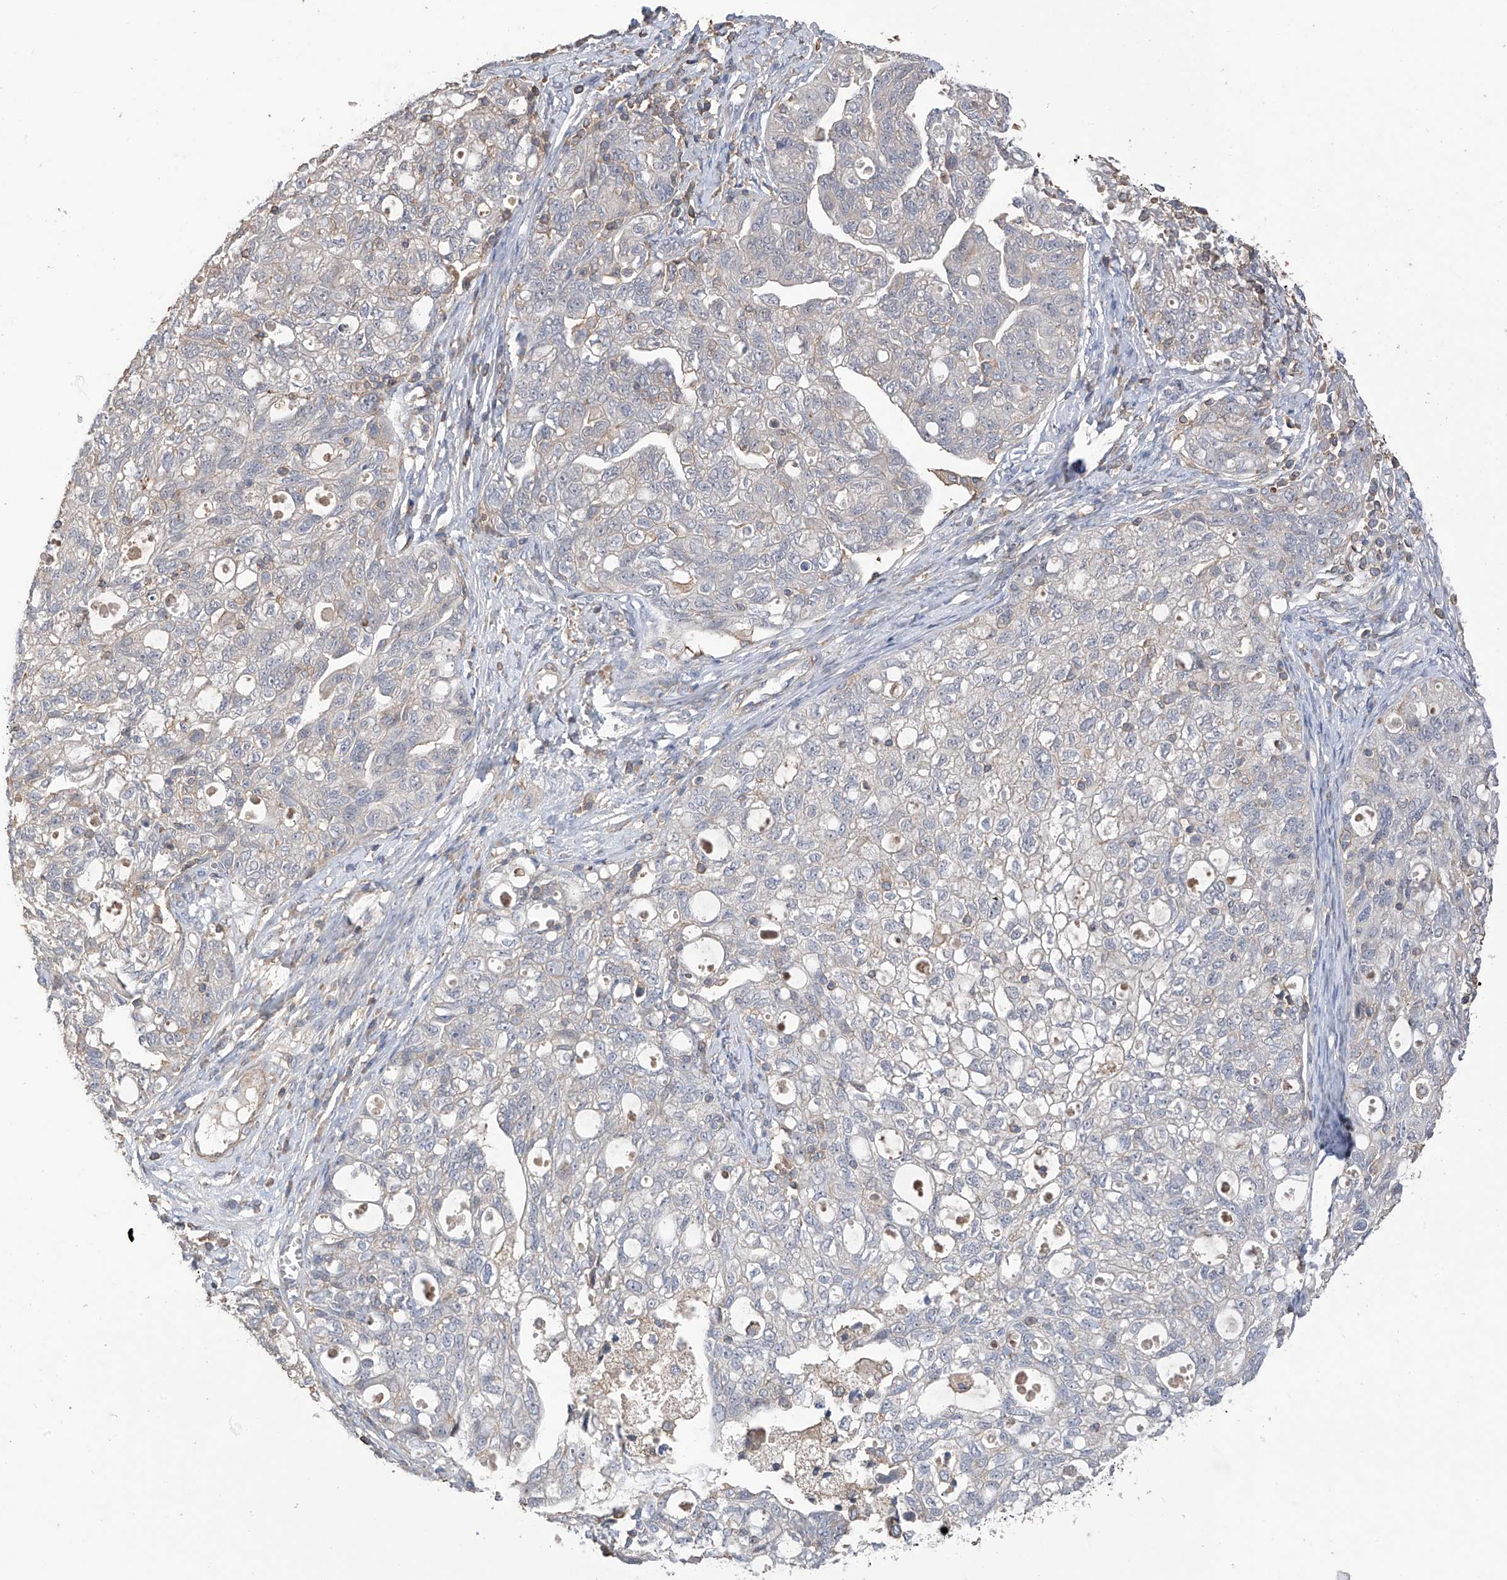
{"staining": {"intensity": "negative", "quantity": "none", "location": "none"}, "tissue": "ovarian cancer", "cell_type": "Tumor cells", "image_type": "cancer", "snomed": [{"axis": "morphology", "description": "Carcinoma, NOS"}, {"axis": "morphology", "description": "Cystadenocarcinoma, serous, NOS"}, {"axis": "topography", "description": "Ovary"}], "caption": "This is a photomicrograph of immunohistochemistry staining of carcinoma (ovarian), which shows no positivity in tumor cells.", "gene": "SLFN14", "patient": {"sex": "female", "age": 69}}